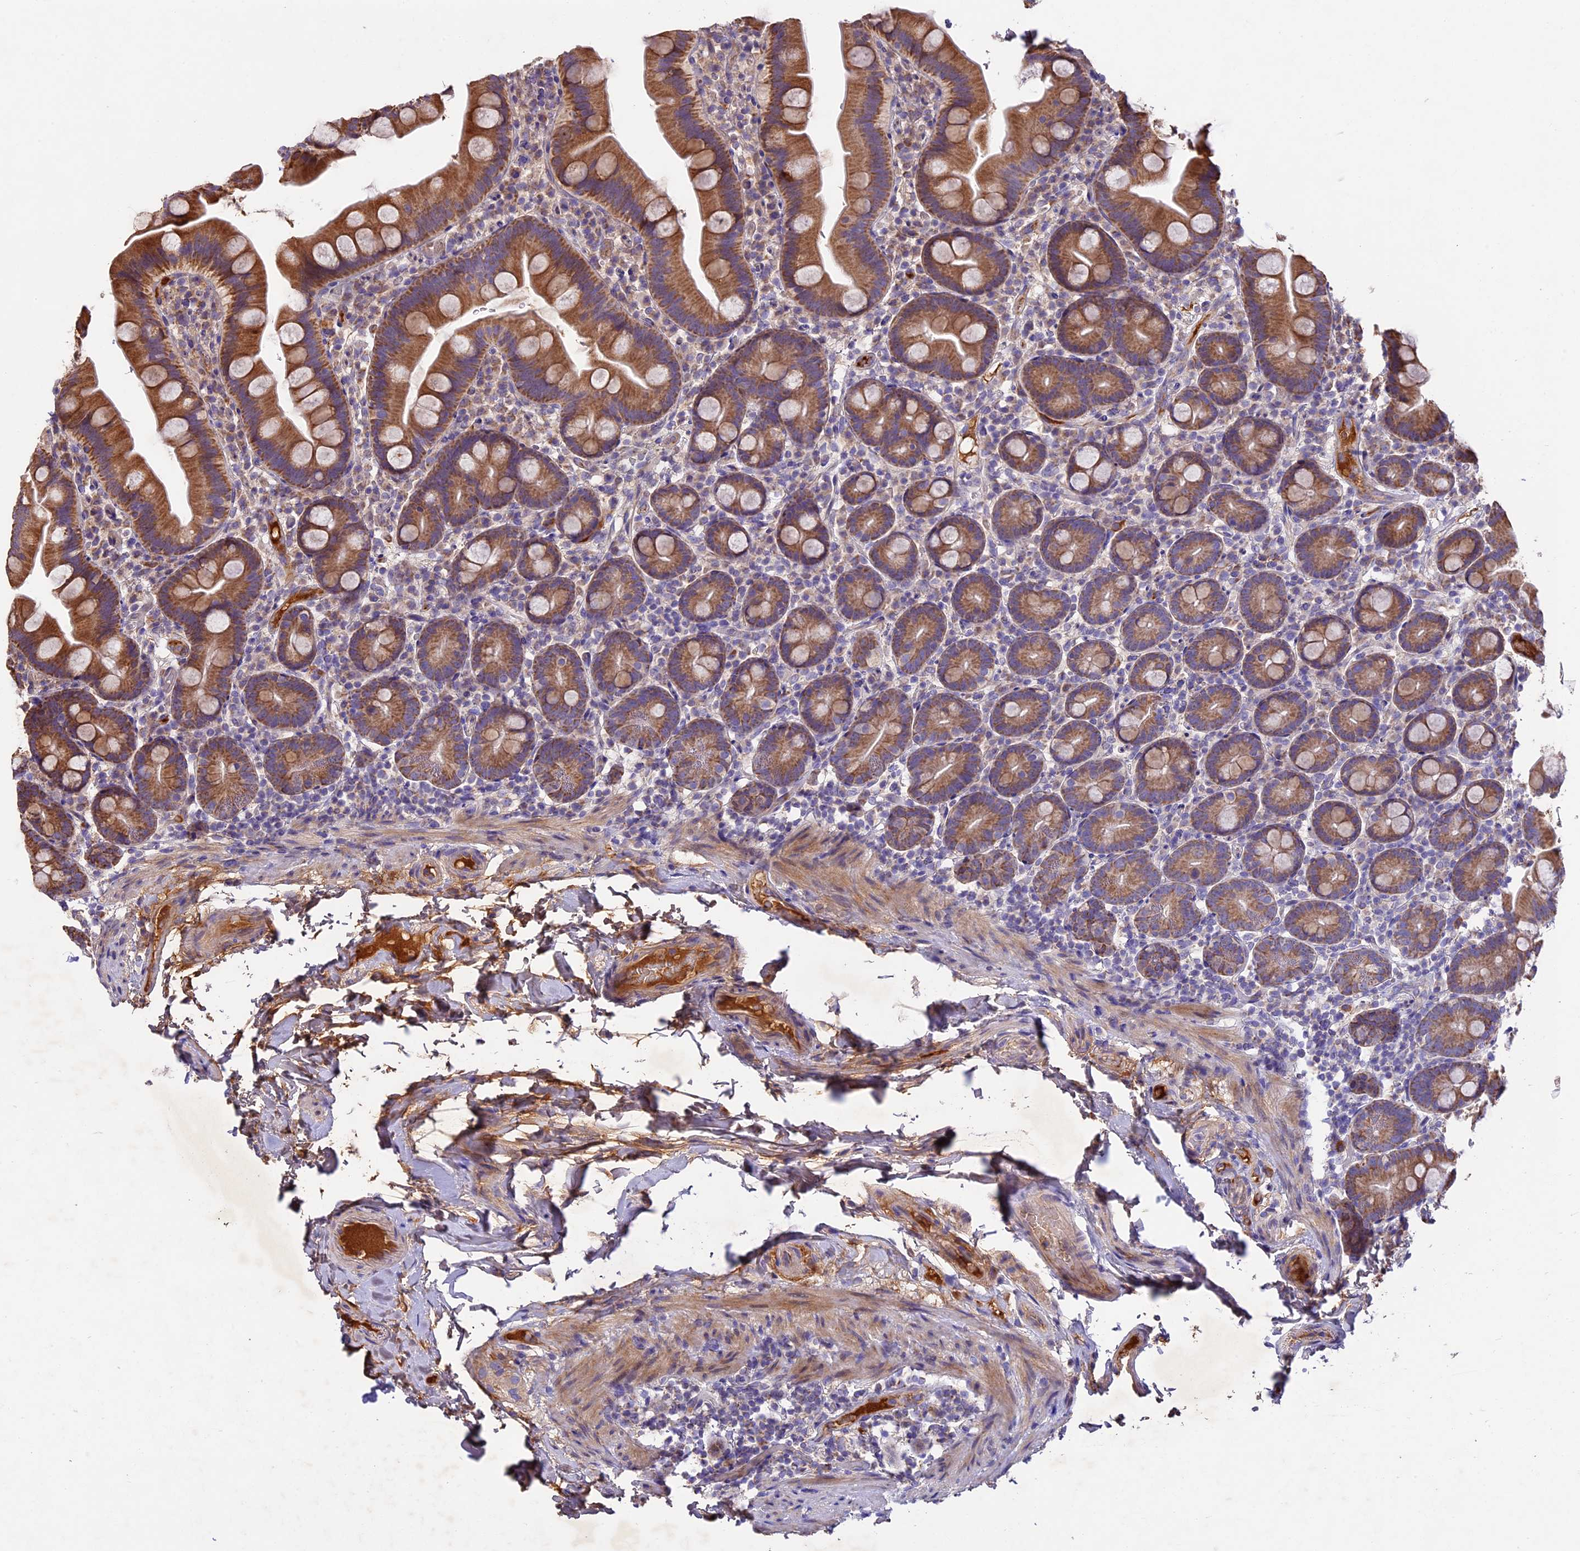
{"staining": {"intensity": "moderate", "quantity": ">75%", "location": "cytoplasmic/membranous"}, "tissue": "small intestine", "cell_type": "Glandular cells", "image_type": "normal", "snomed": [{"axis": "morphology", "description": "Normal tissue, NOS"}, {"axis": "topography", "description": "Small intestine"}], "caption": "A medium amount of moderate cytoplasmic/membranous expression is present in approximately >75% of glandular cells in normal small intestine. The protein of interest is stained brown, and the nuclei are stained in blue (DAB IHC with brightfield microscopy, high magnification).", "gene": "OCEL1", "patient": {"sex": "female", "age": 68}}